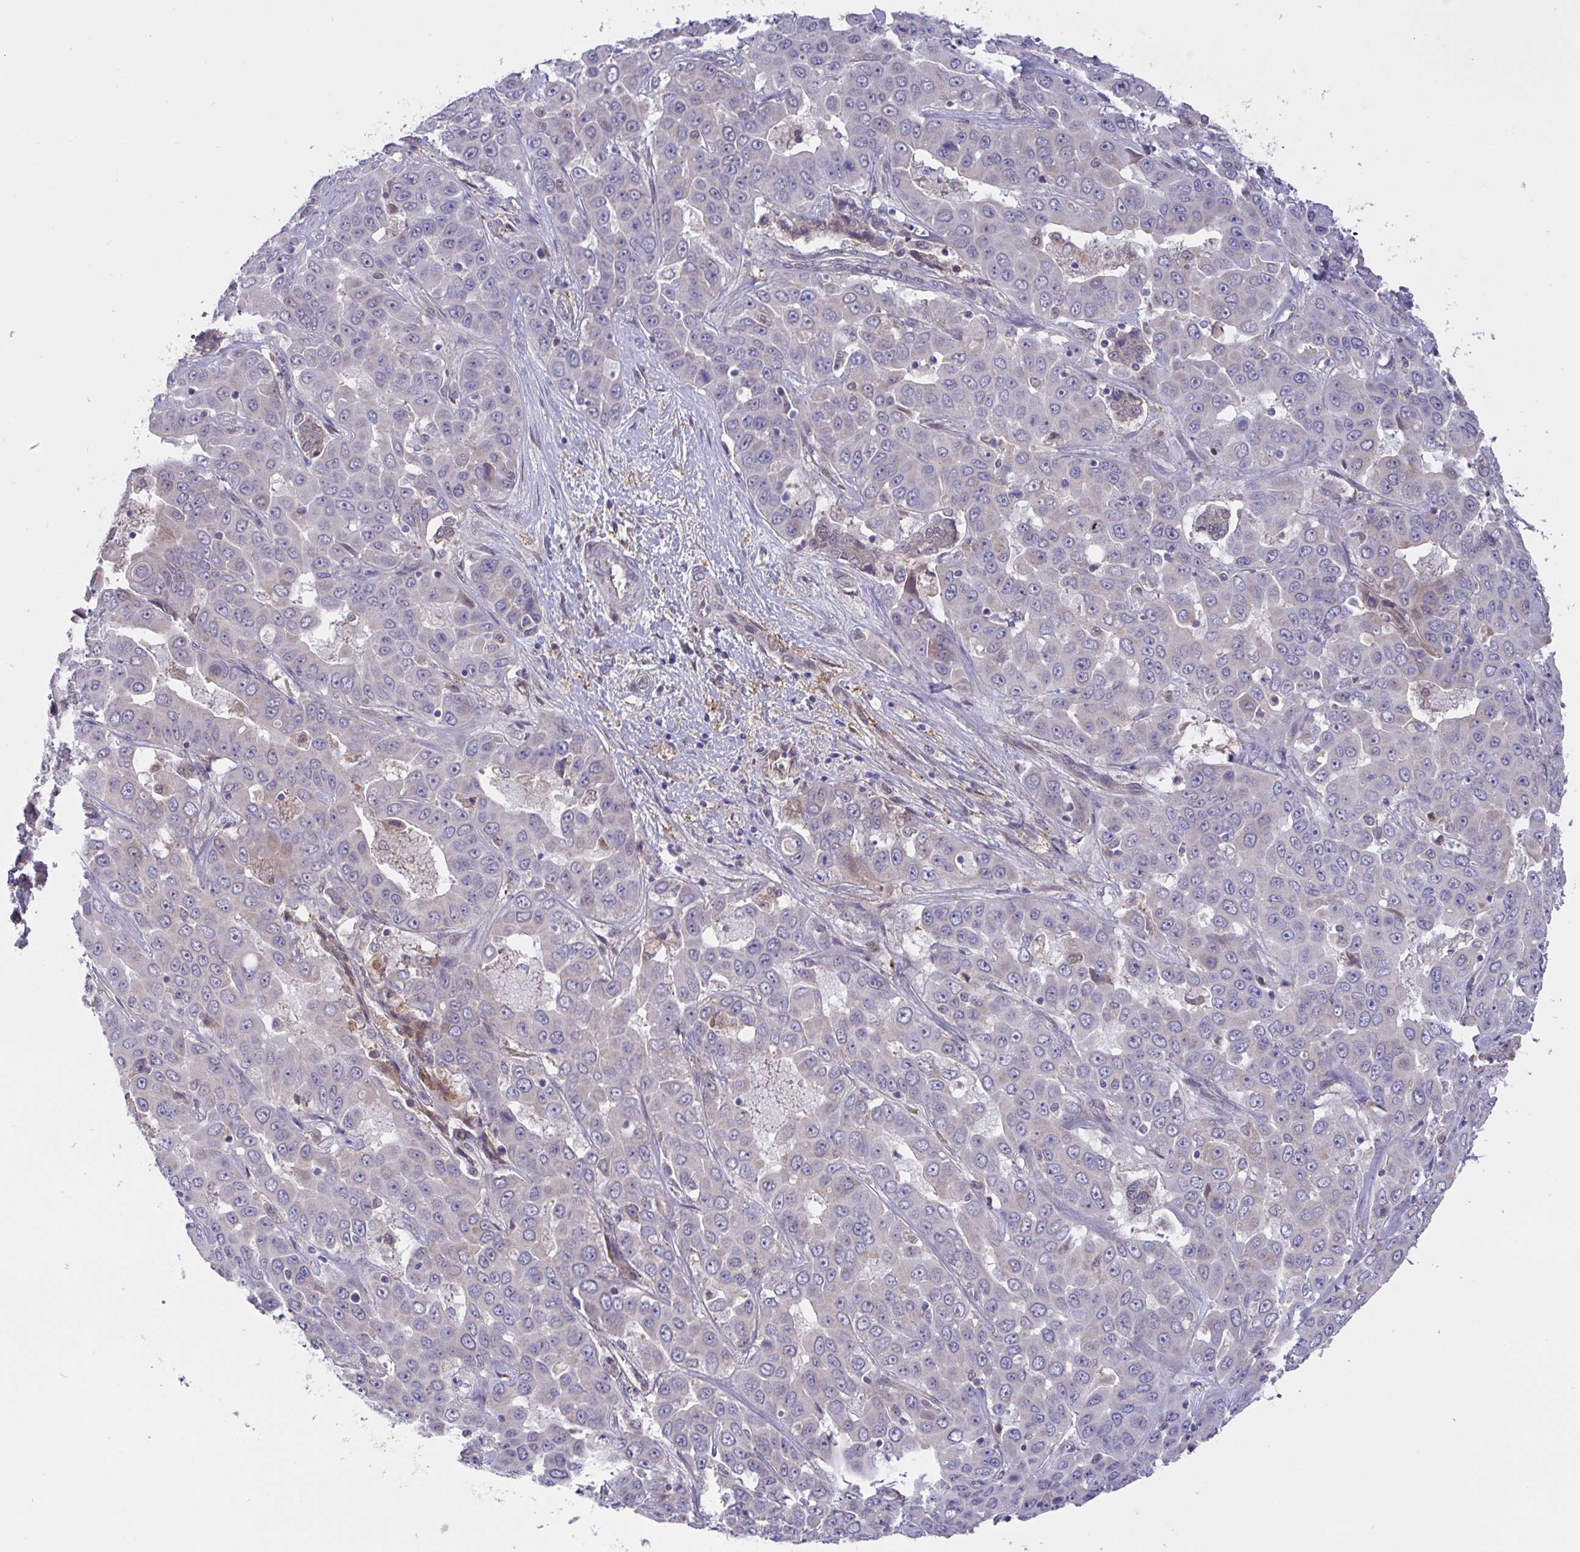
{"staining": {"intensity": "negative", "quantity": "none", "location": "none"}, "tissue": "liver cancer", "cell_type": "Tumor cells", "image_type": "cancer", "snomed": [{"axis": "morphology", "description": "Cholangiocarcinoma"}, {"axis": "topography", "description": "Liver"}], "caption": "An image of liver cancer (cholangiocarcinoma) stained for a protein displays no brown staining in tumor cells.", "gene": "L3HYPDH", "patient": {"sex": "female", "age": 52}}